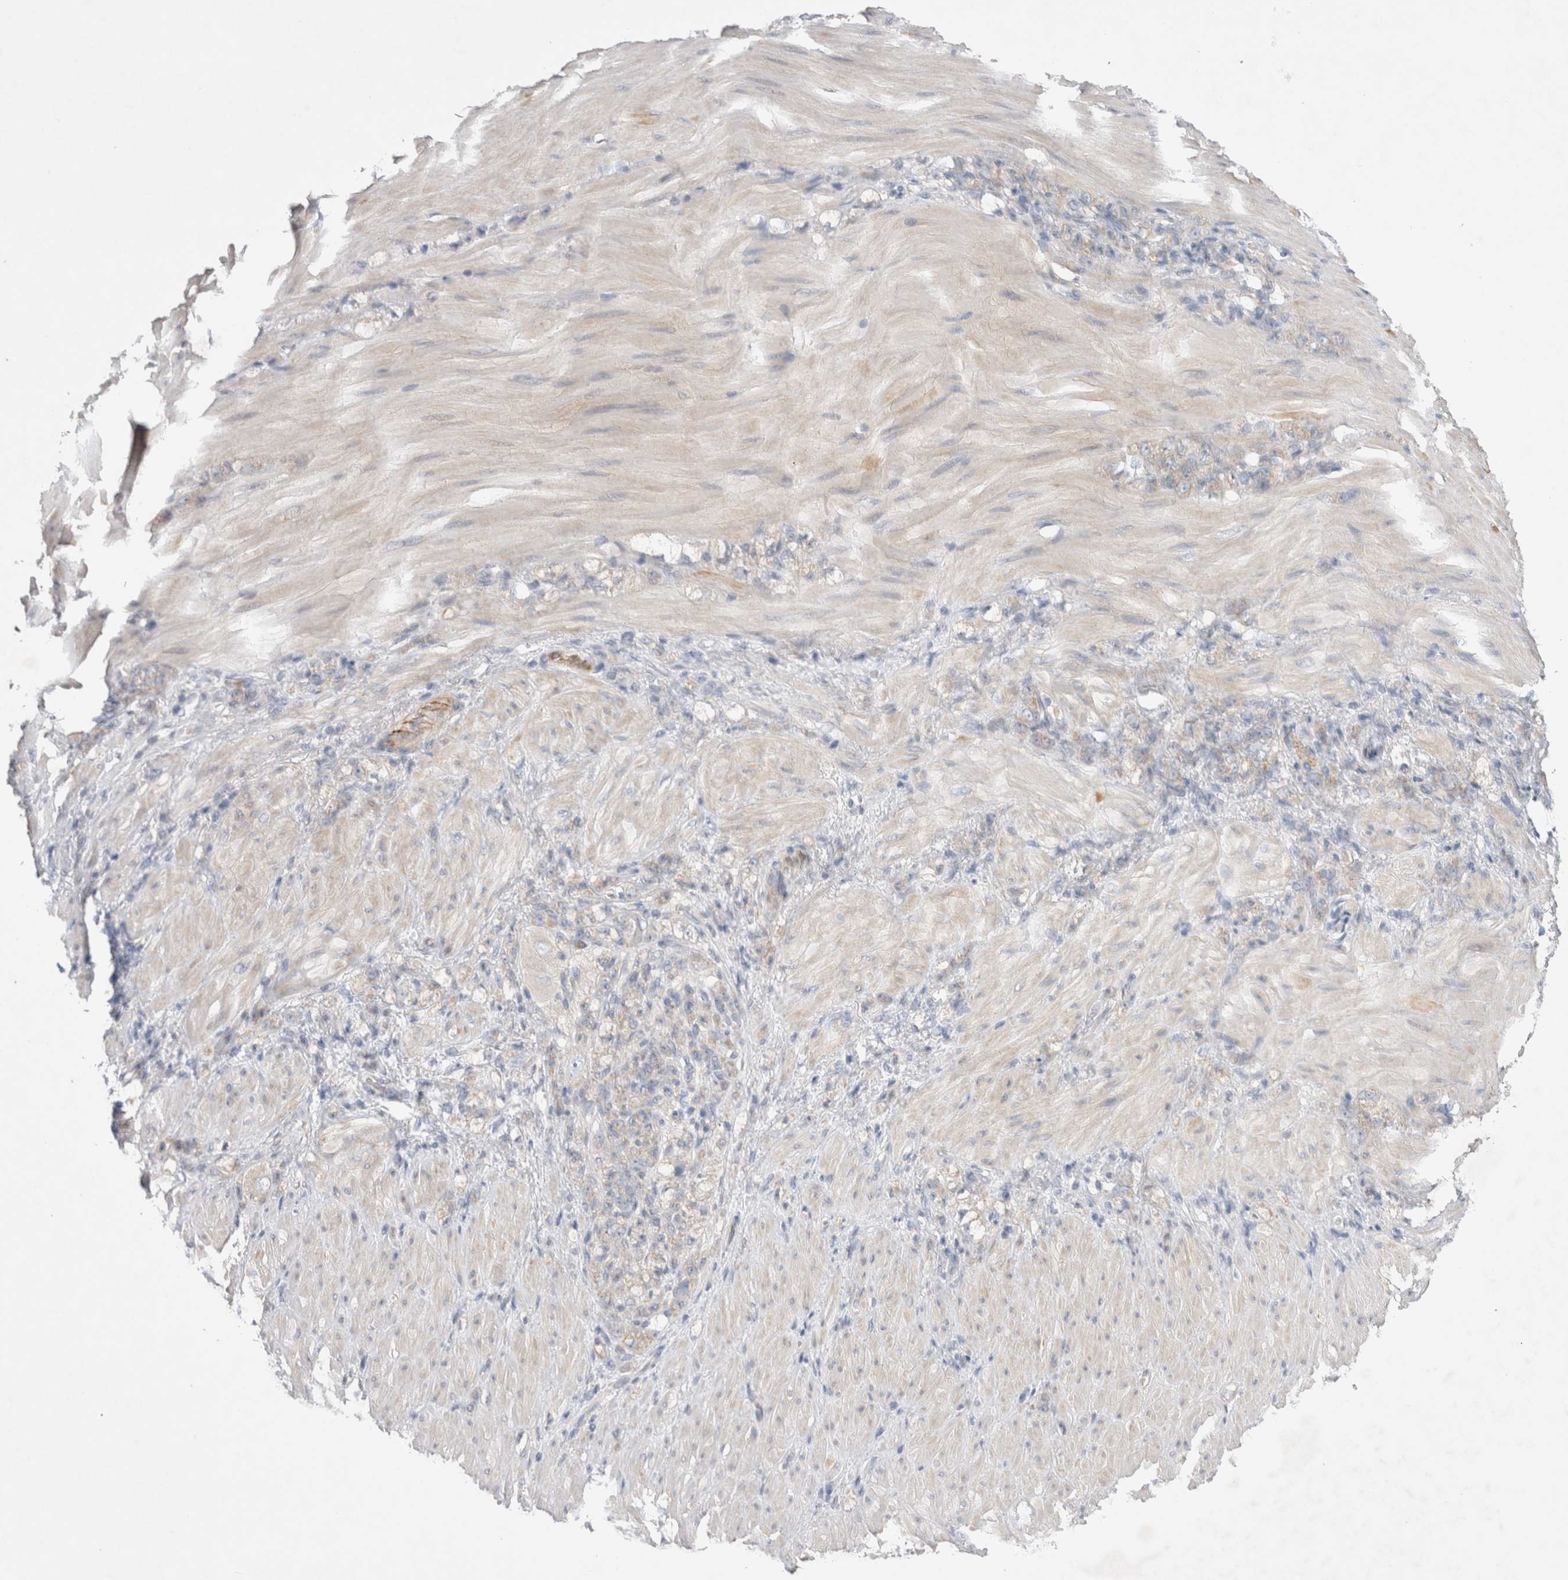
{"staining": {"intensity": "negative", "quantity": "none", "location": "none"}, "tissue": "stomach cancer", "cell_type": "Tumor cells", "image_type": "cancer", "snomed": [{"axis": "morphology", "description": "Normal tissue, NOS"}, {"axis": "morphology", "description": "Adenocarcinoma, NOS"}, {"axis": "topography", "description": "Stomach"}], "caption": "Tumor cells show no significant protein staining in stomach cancer (adenocarcinoma).", "gene": "IFT74", "patient": {"sex": "male", "age": 82}}